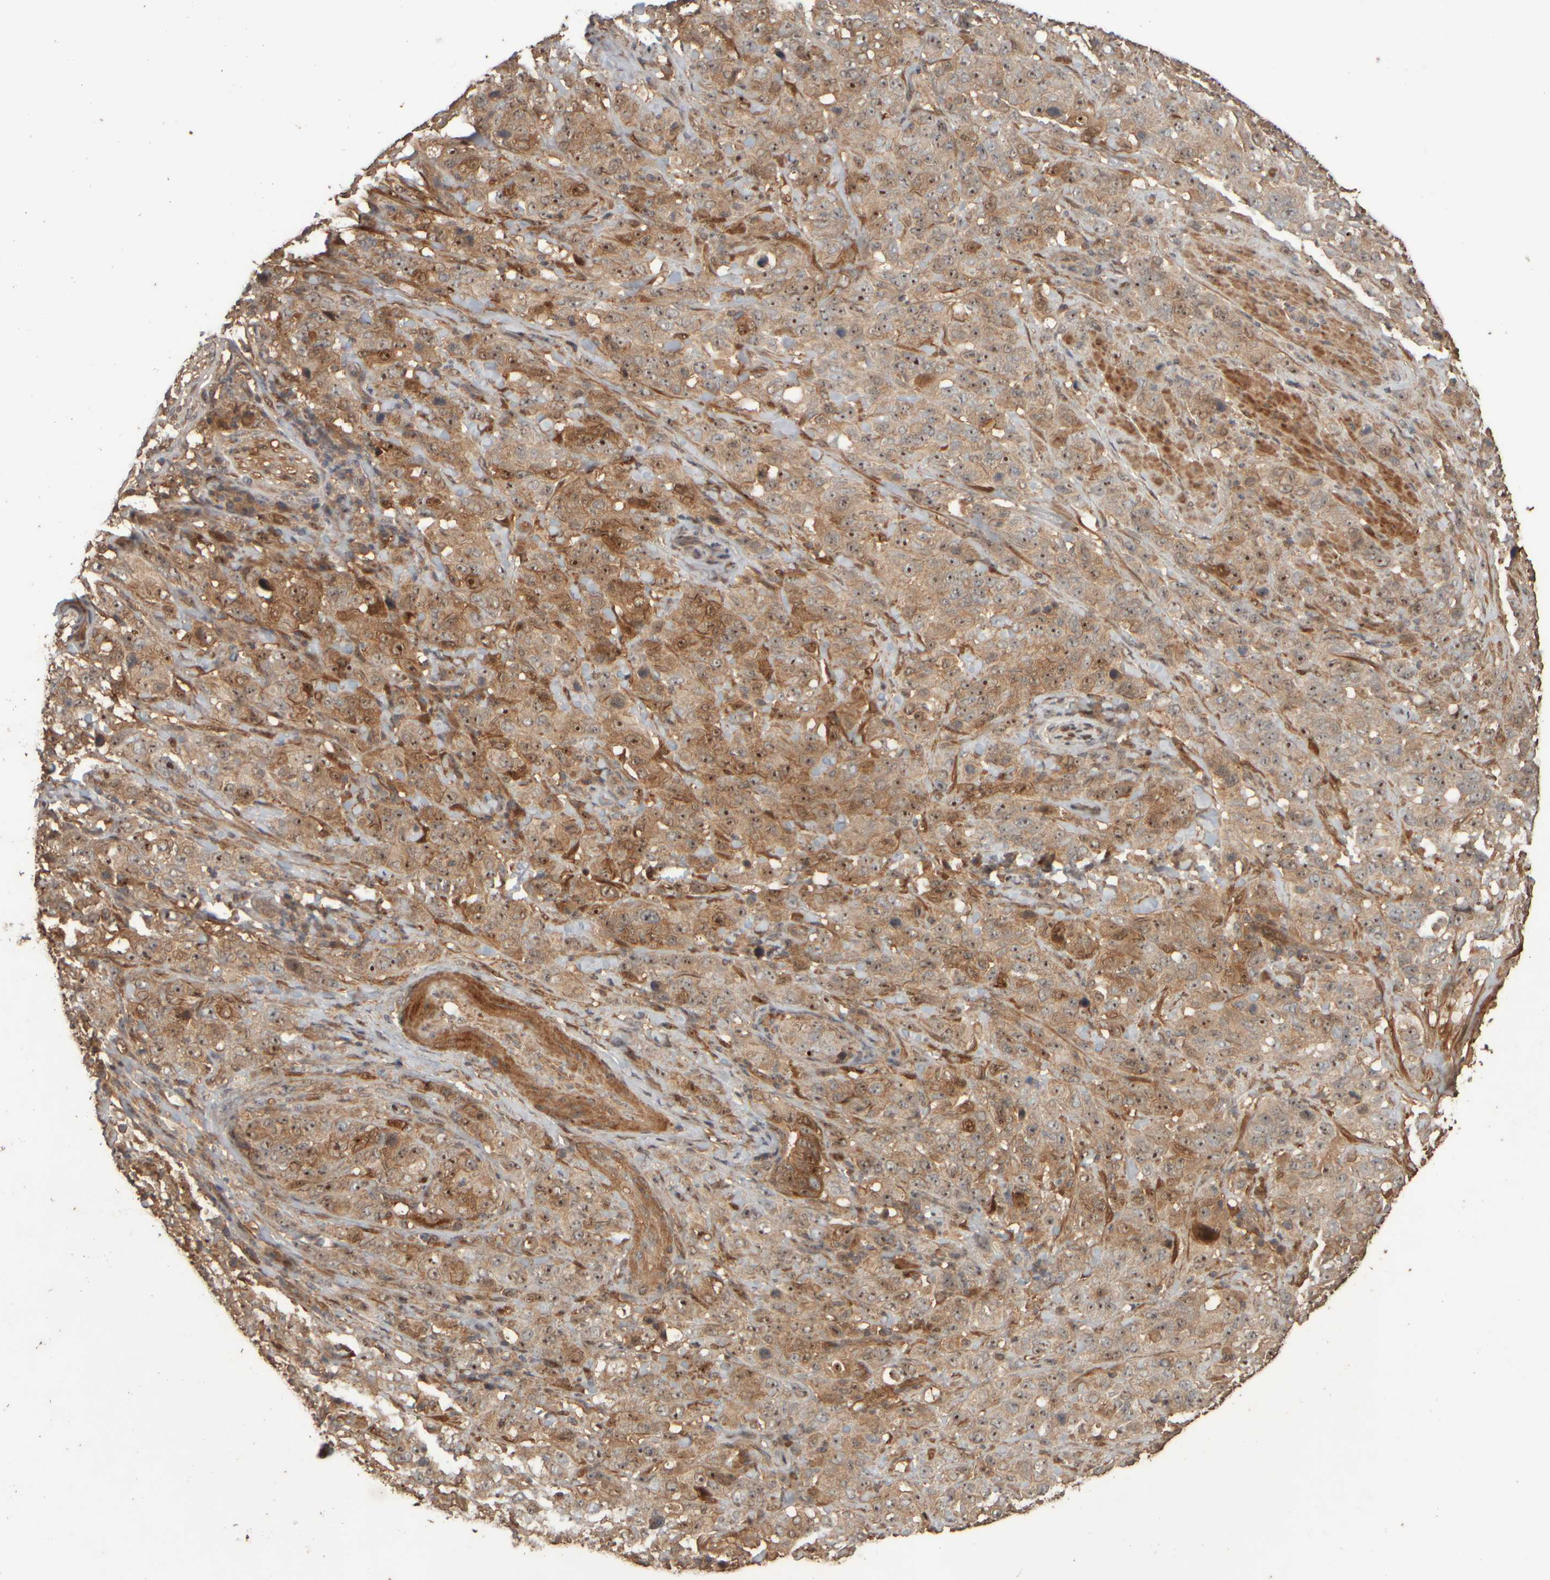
{"staining": {"intensity": "moderate", "quantity": ">75%", "location": "cytoplasmic/membranous,nuclear"}, "tissue": "stomach cancer", "cell_type": "Tumor cells", "image_type": "cancer", "snomed": [{"axis": "morphology", "description": "Adenocarcinoma, NOS"}, {"axis": "topography", "description": "Stomach"}], "caption": "This histopathology image shows stomach cancer (adenocarcinoma) stained with immunohistochemistry (IHC) to label a protein in brown. The cytoplasmic/membranous and nuclear of tumor cells show moderate positivity for the protein. Nuclei are counter-stained blue.", "gene": "SPHK1", "patient": {"sex": "male", "age": 48}}